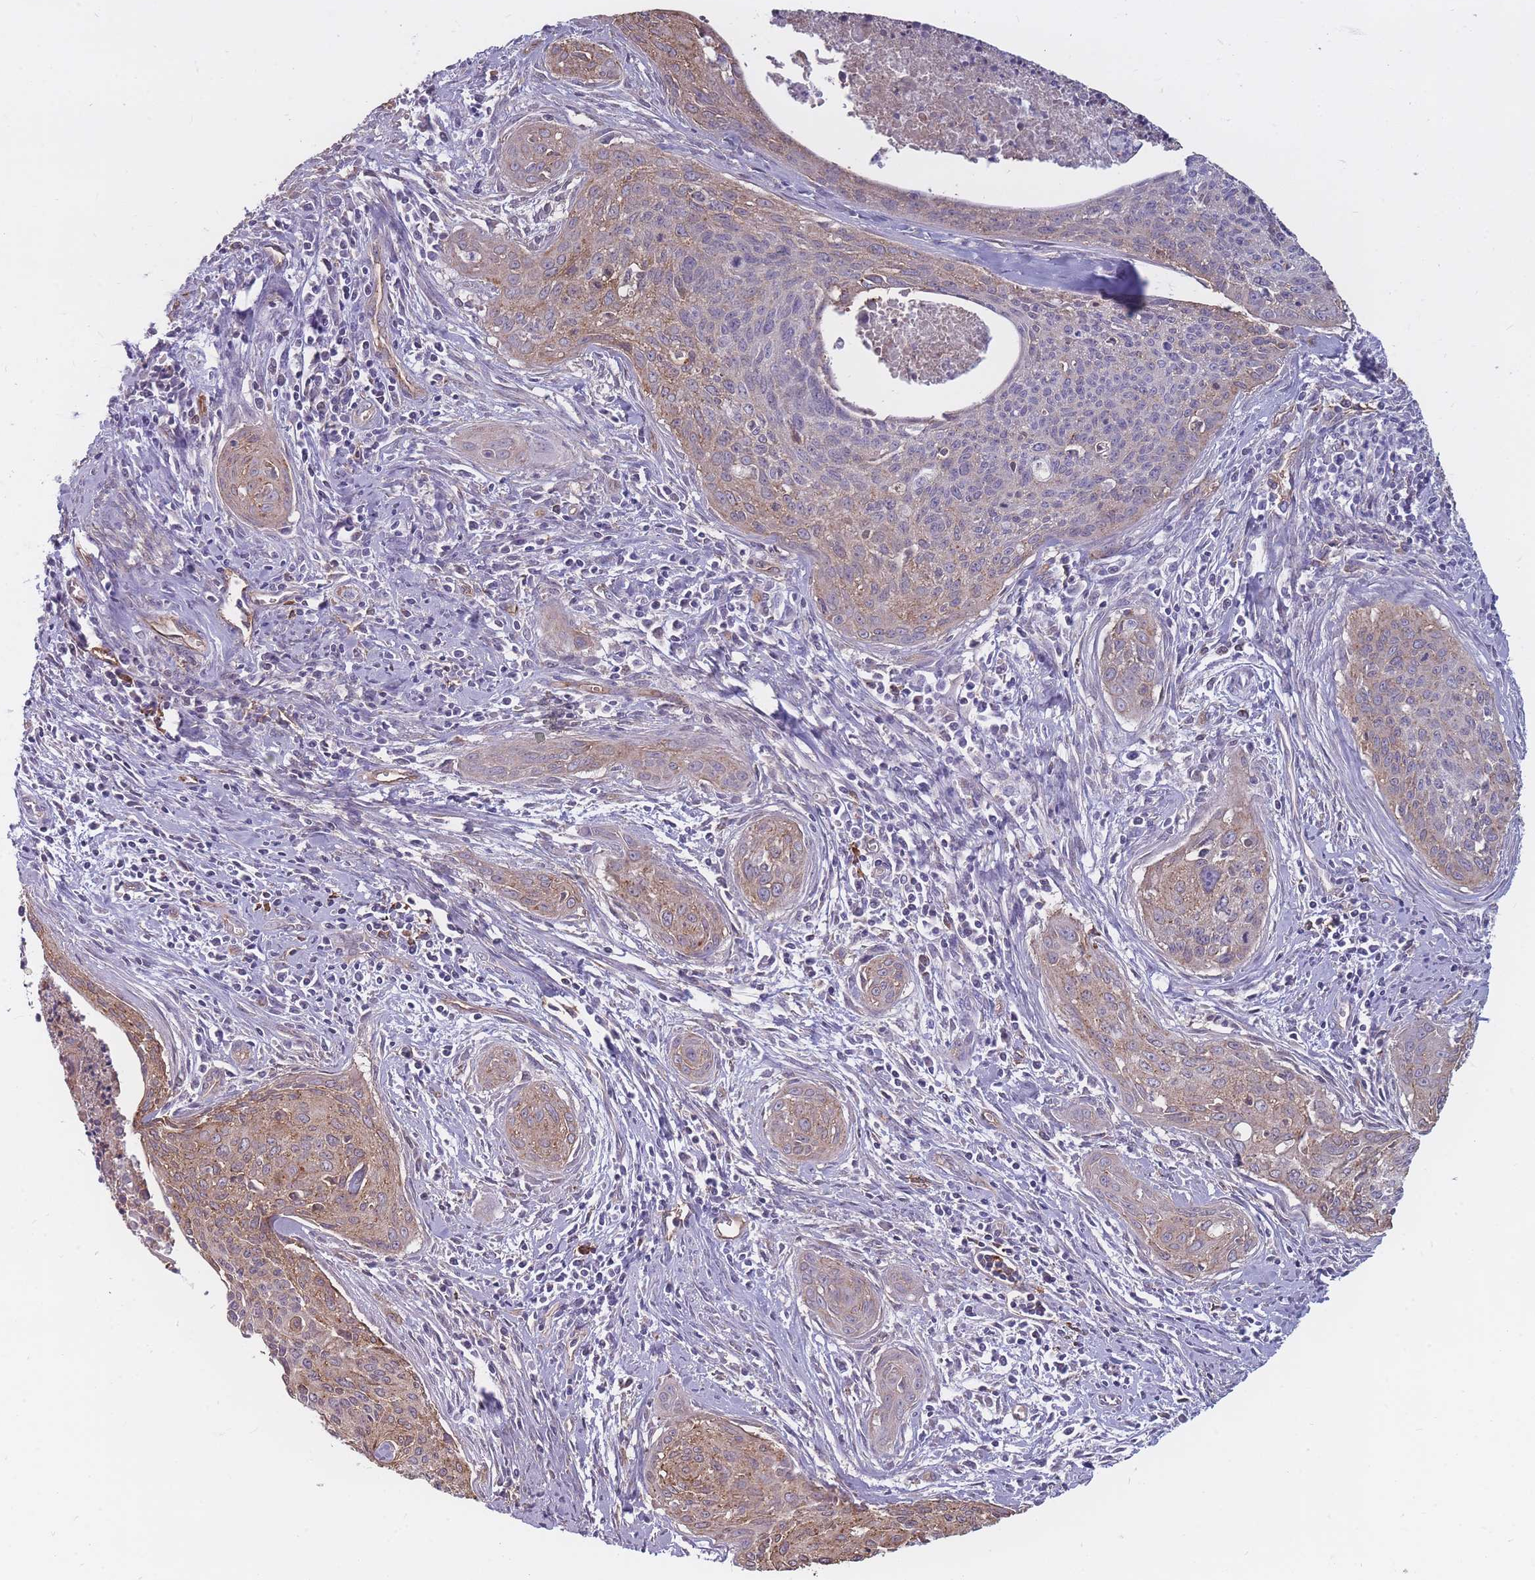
{"staining": {"intensity": "moderate", "quantity": ">75%", "location": "cytoplasmic/membranous"}, "tissue": "cervical cancer", "cell_type": "Tumor cells", "image_type": "cancer", "snomed": [{"axis": "morphology", "description": "Squamous cell carcinoma, NOS"}, {"axis": "topography", "description": "Cervix"}], "caption": "Tumor cells show moderate cytoplasmic/membranous staining in approximately >75% of cells in cervical squamous cell carcinoma. The protein is shown in brown color, while the nuclei are stained blue.", "gene": "GNA11", "patient": {"sex": "female", "age": 55}}